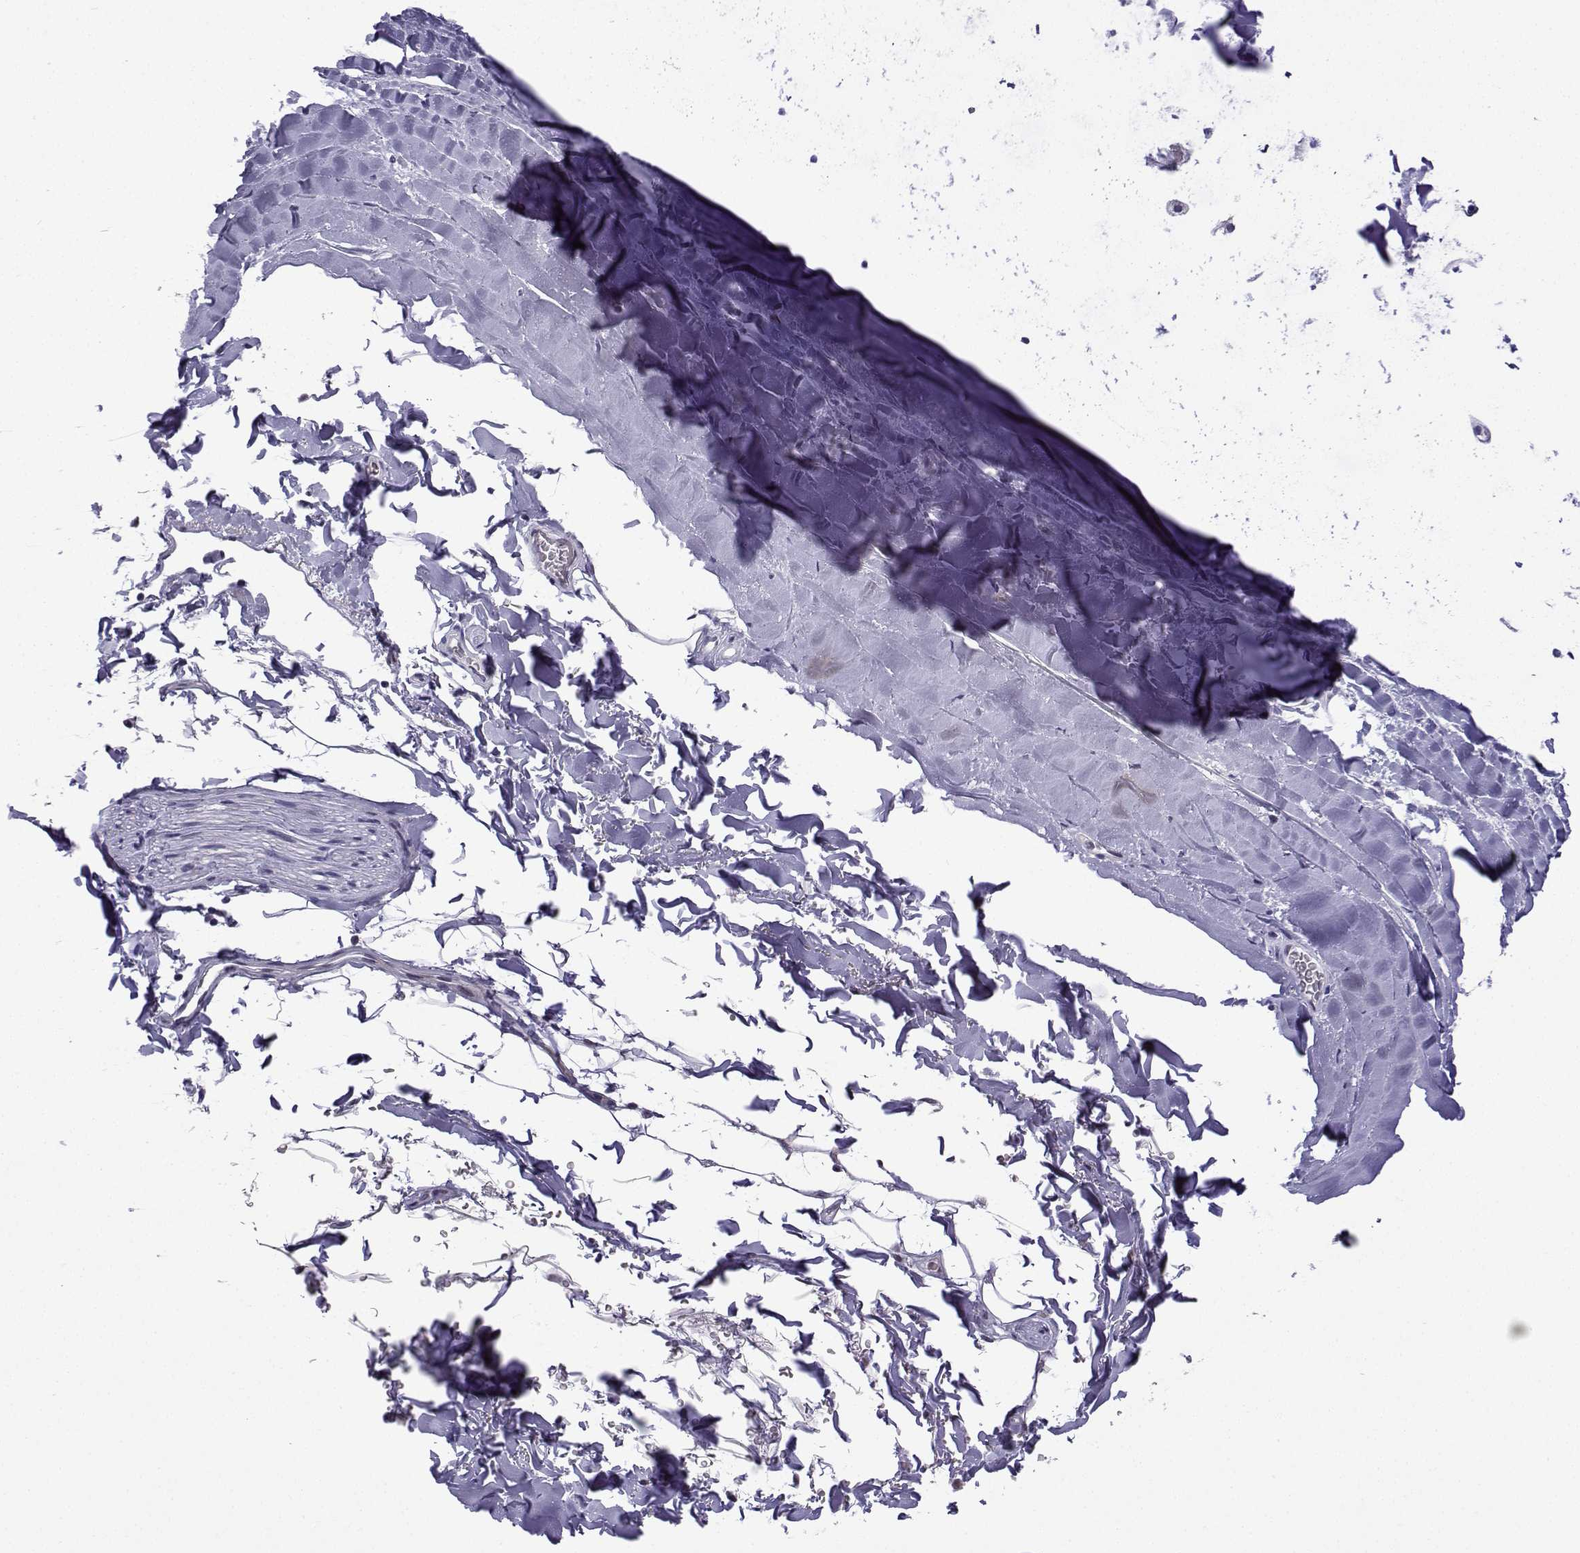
{"staining": {"intensity": "negative", "quantity": "none", "location": "none"}, "tissue": "soft tissue", "cell_type": "Chondrocytes", "image_type": "normal", "snomed": [{"axis": "morphology", "description": "Normal tissue, NOS"}, {"axis": "topography", "description": "Lymph node"}, {"axis": "topography", "description": "Bronchus"}], "caption": "This is an IHC photomicrograph of unremarkable soft tissue. There is no positivity in chondrocytes.", "gene": "CFAP70", "patient": {"sex": "female", "age": 70}}